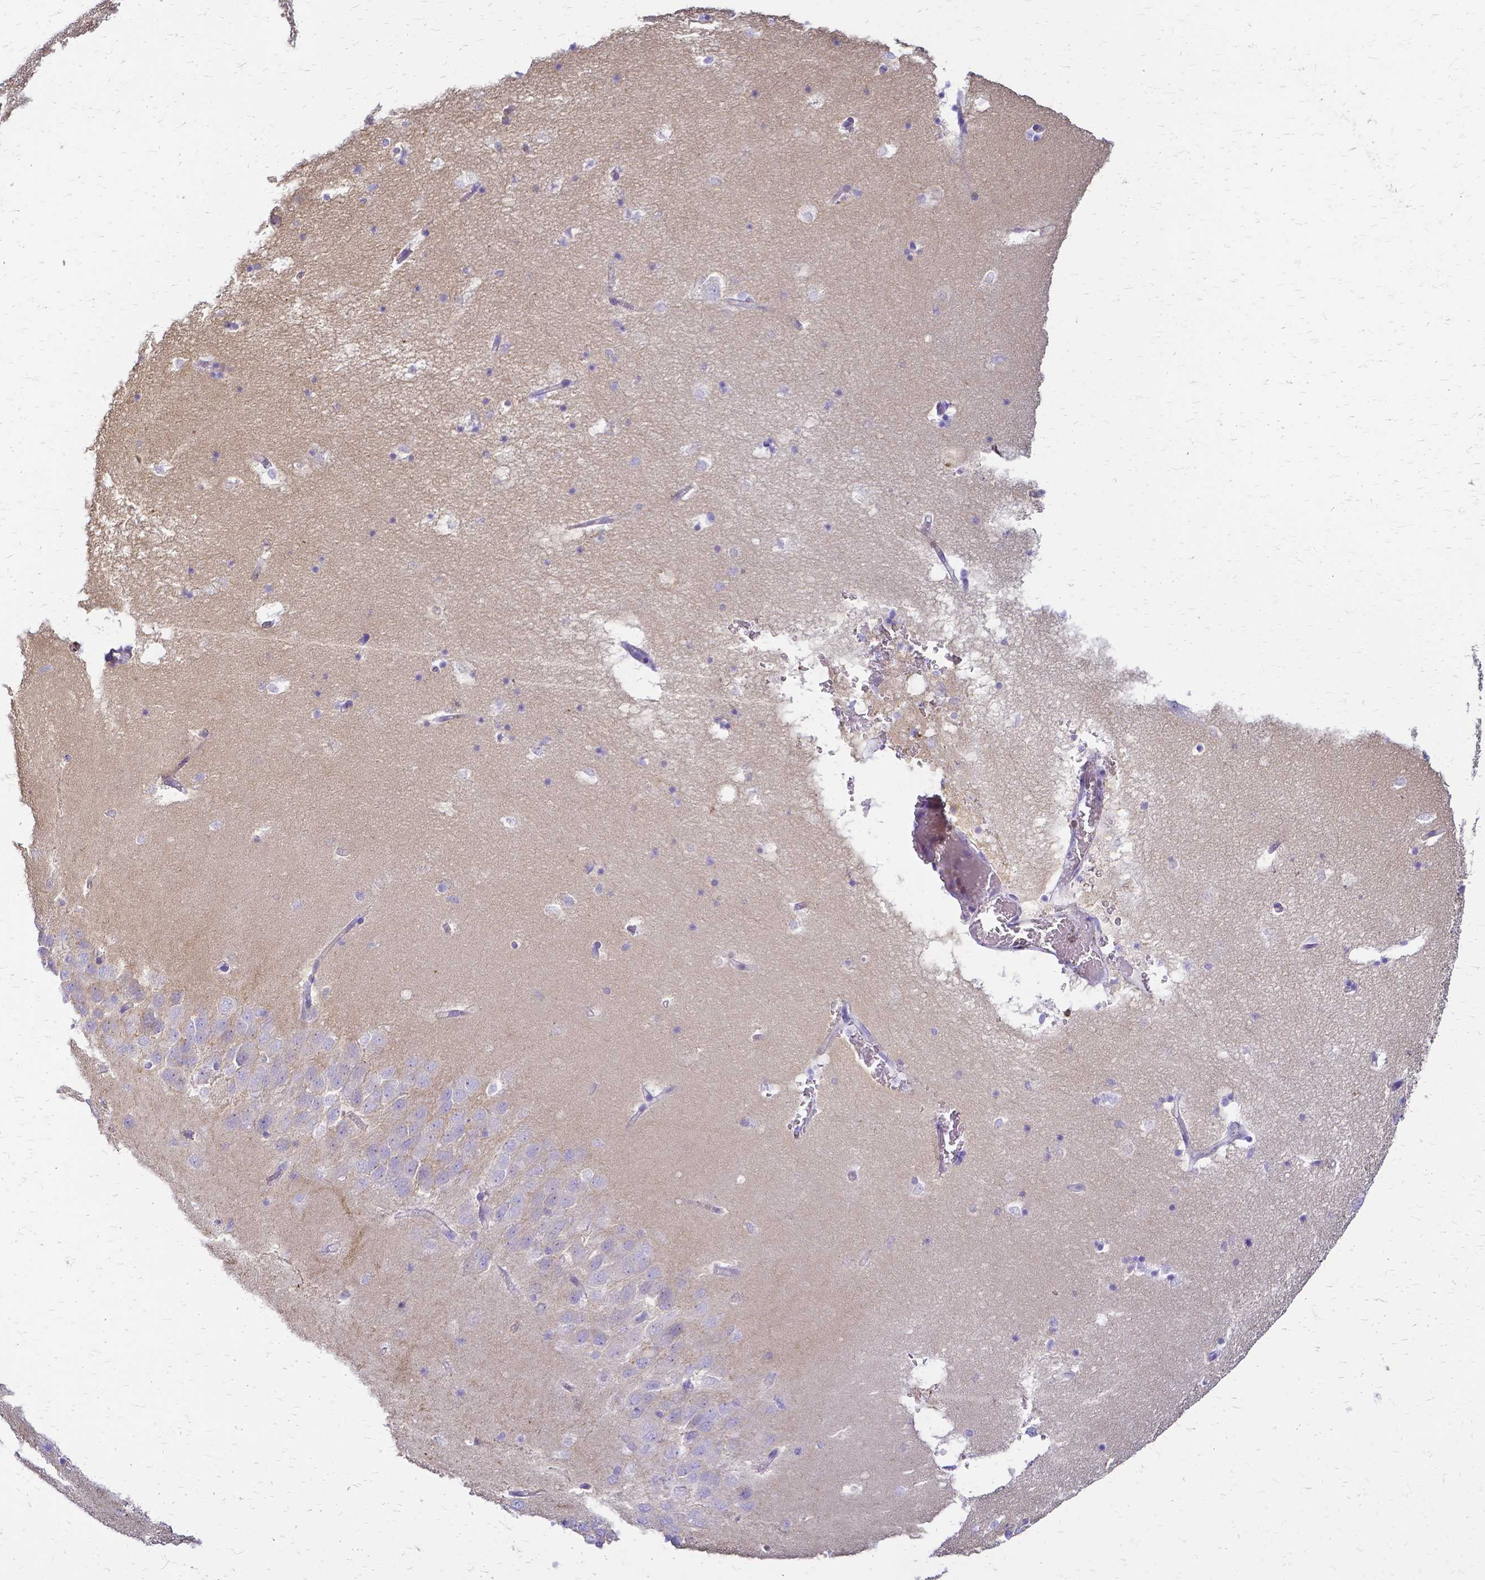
{"staining": {"intensity": "negative", "quantity": "none", "location": "none"}, "tissue": "hippocampus", "cell_type": "Glial cells", "image_type": "normal", "snomed": [{"axis": "morphology", "description": "Normal tissue, NOS"}, {"axis": "topography", "description": "Hippocampus"}], "caption": "Immunohistochemistry photomicrograph of benign human hippocampus stained for a protein (brown), which displays no staining in glial cells. The staining is performed using DAB (3,3'-diaminobenzidine) brown chromogen with nuclei counter-stained in using hematoxylin.", "gene": "HSPA12A", "patient": {"sex": "male", "age": 58}}